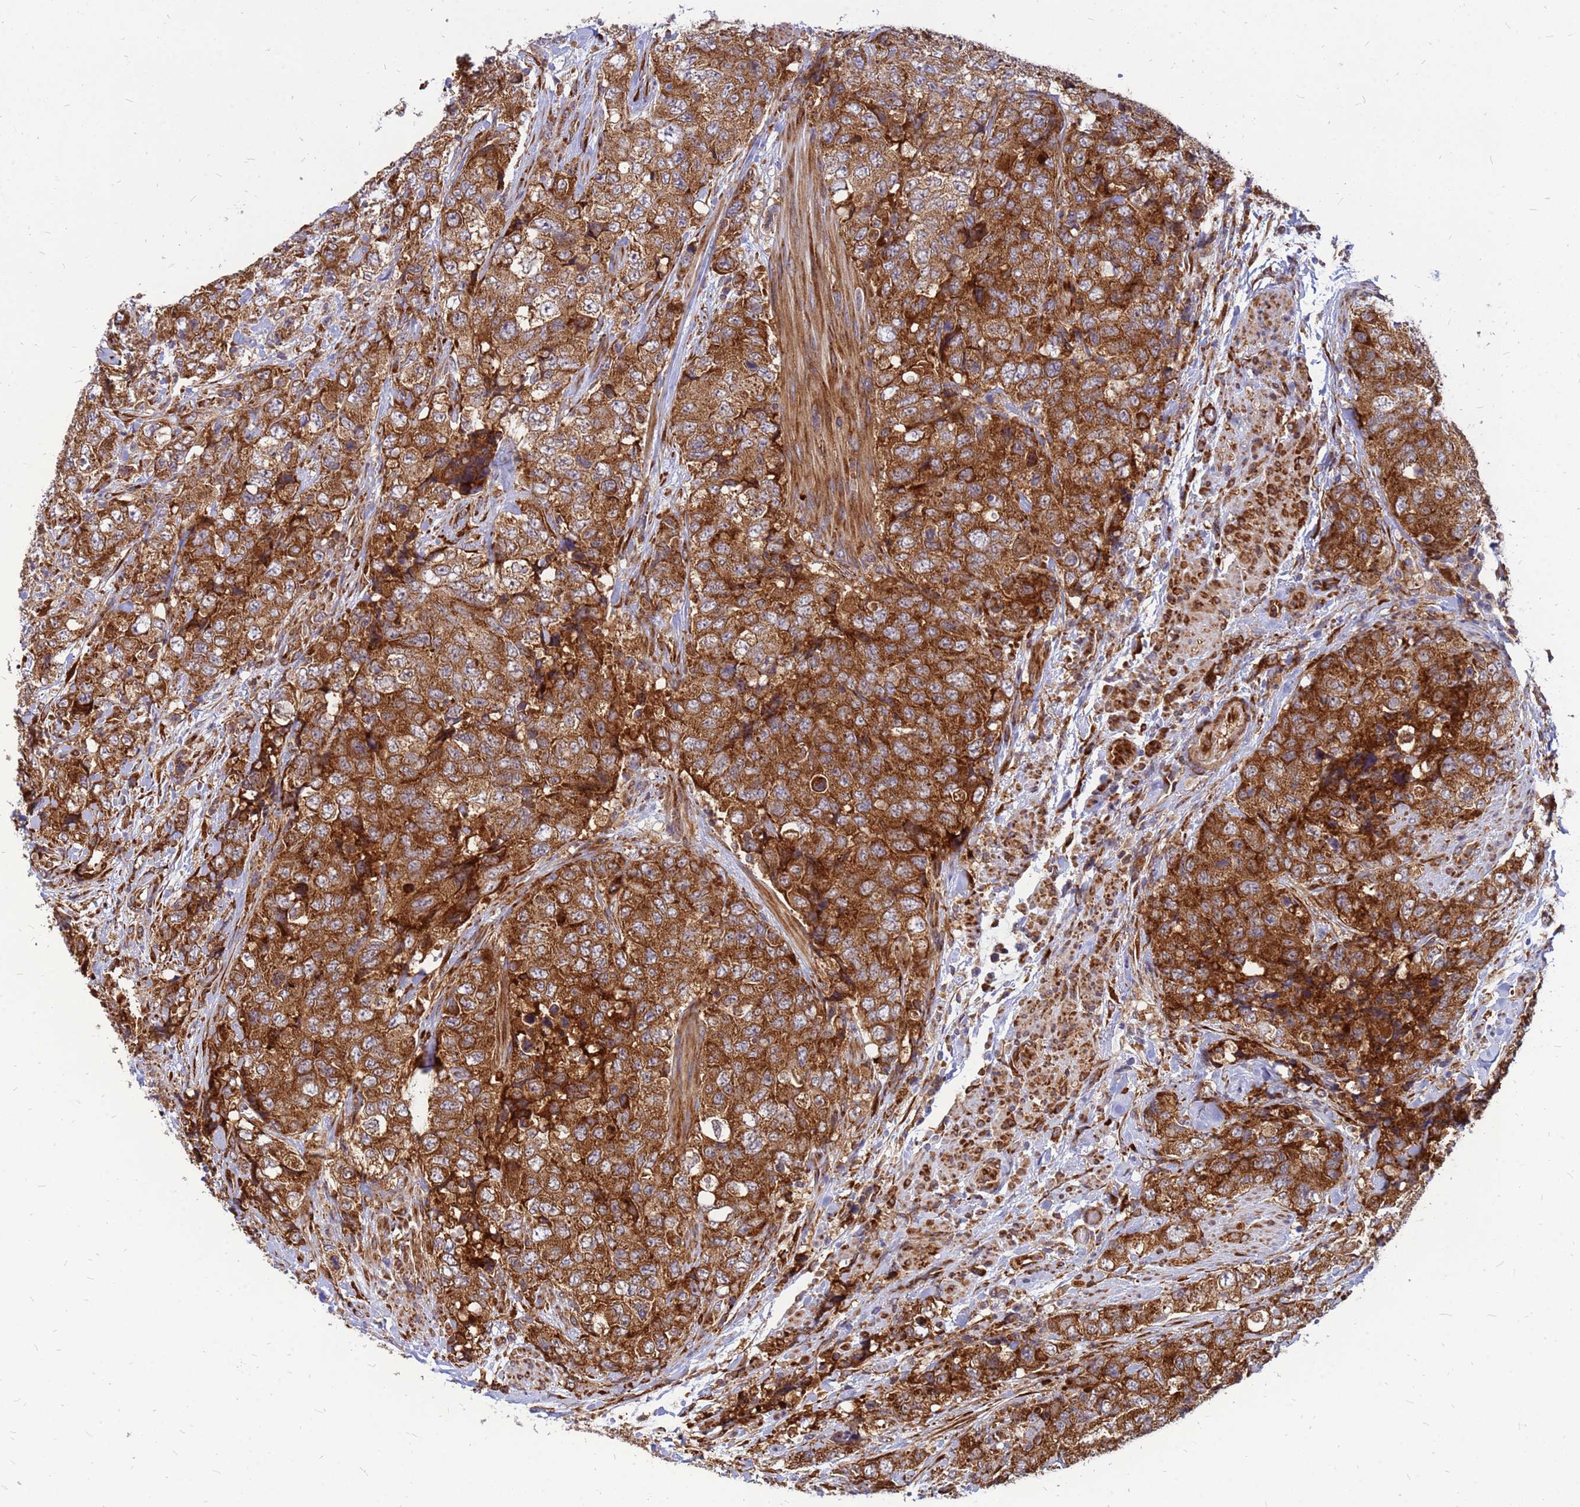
{"staining": {"intensity": "strong", "quantity": ">75%", "location": "cytoplasmic/membranous"}, "tissue": "urothelial cancer", "cell_type": "Tumor cells", "image_type": "cancer", "snomed": [{"axis": "morphology", "description": "Urothelial carcinoma, High grade"}, {"axis": "topography", "description": "Urinary bladder"}], "caption": "DAB (3,3'-diaminobenzidine) immunohistochemical staining of human urothelial cancer displays strong cytoplasmic/membranous protein expression in about >75% of tumor cells.", "gene": "RPL8", "patient": {"sex": "female", "age": 78}}